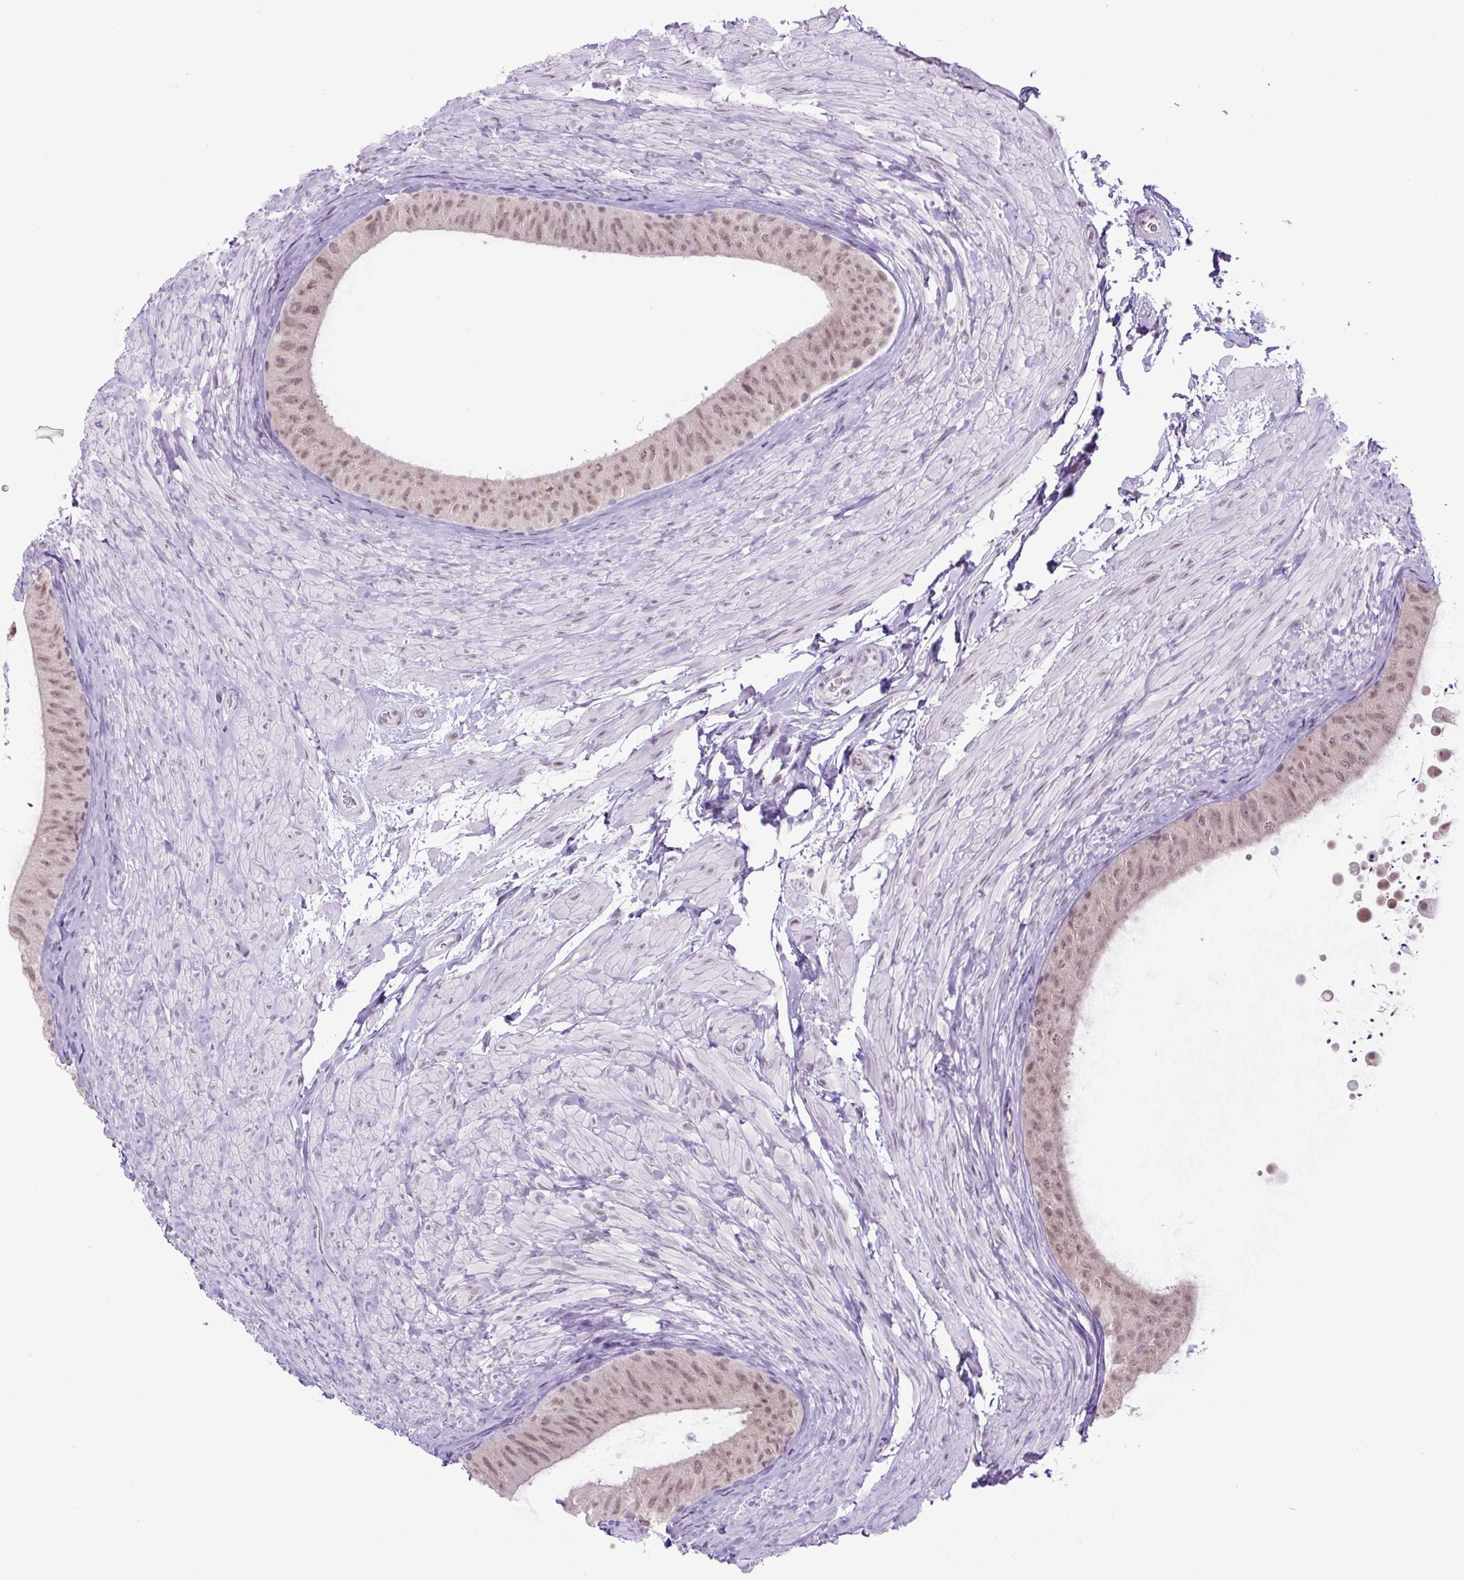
{"staining": {"intensity": "moderate", "quantity": ">75%", "location": "nuclear"}, "tissue": "epididymis", "cell_type": "Glandular cells", "image_type": "normal", "snomed": [{"axis": "morphology", "description": "Normal tissue, NOS"}, {"axis": "topography", "description": "Epididymis, spermatic cord, NOS"}, {"axis": "topography", "description": "Epididymis"}], "caption": "Protein expression analysis of normal human epididymis reveals moderate nuclear expression in approximately >75% of glandular cells. (DAB IHC with brightfield microscopy, high magnification).", "gene": "SGTA", "patient": {"sex": "male", "age": 31}}